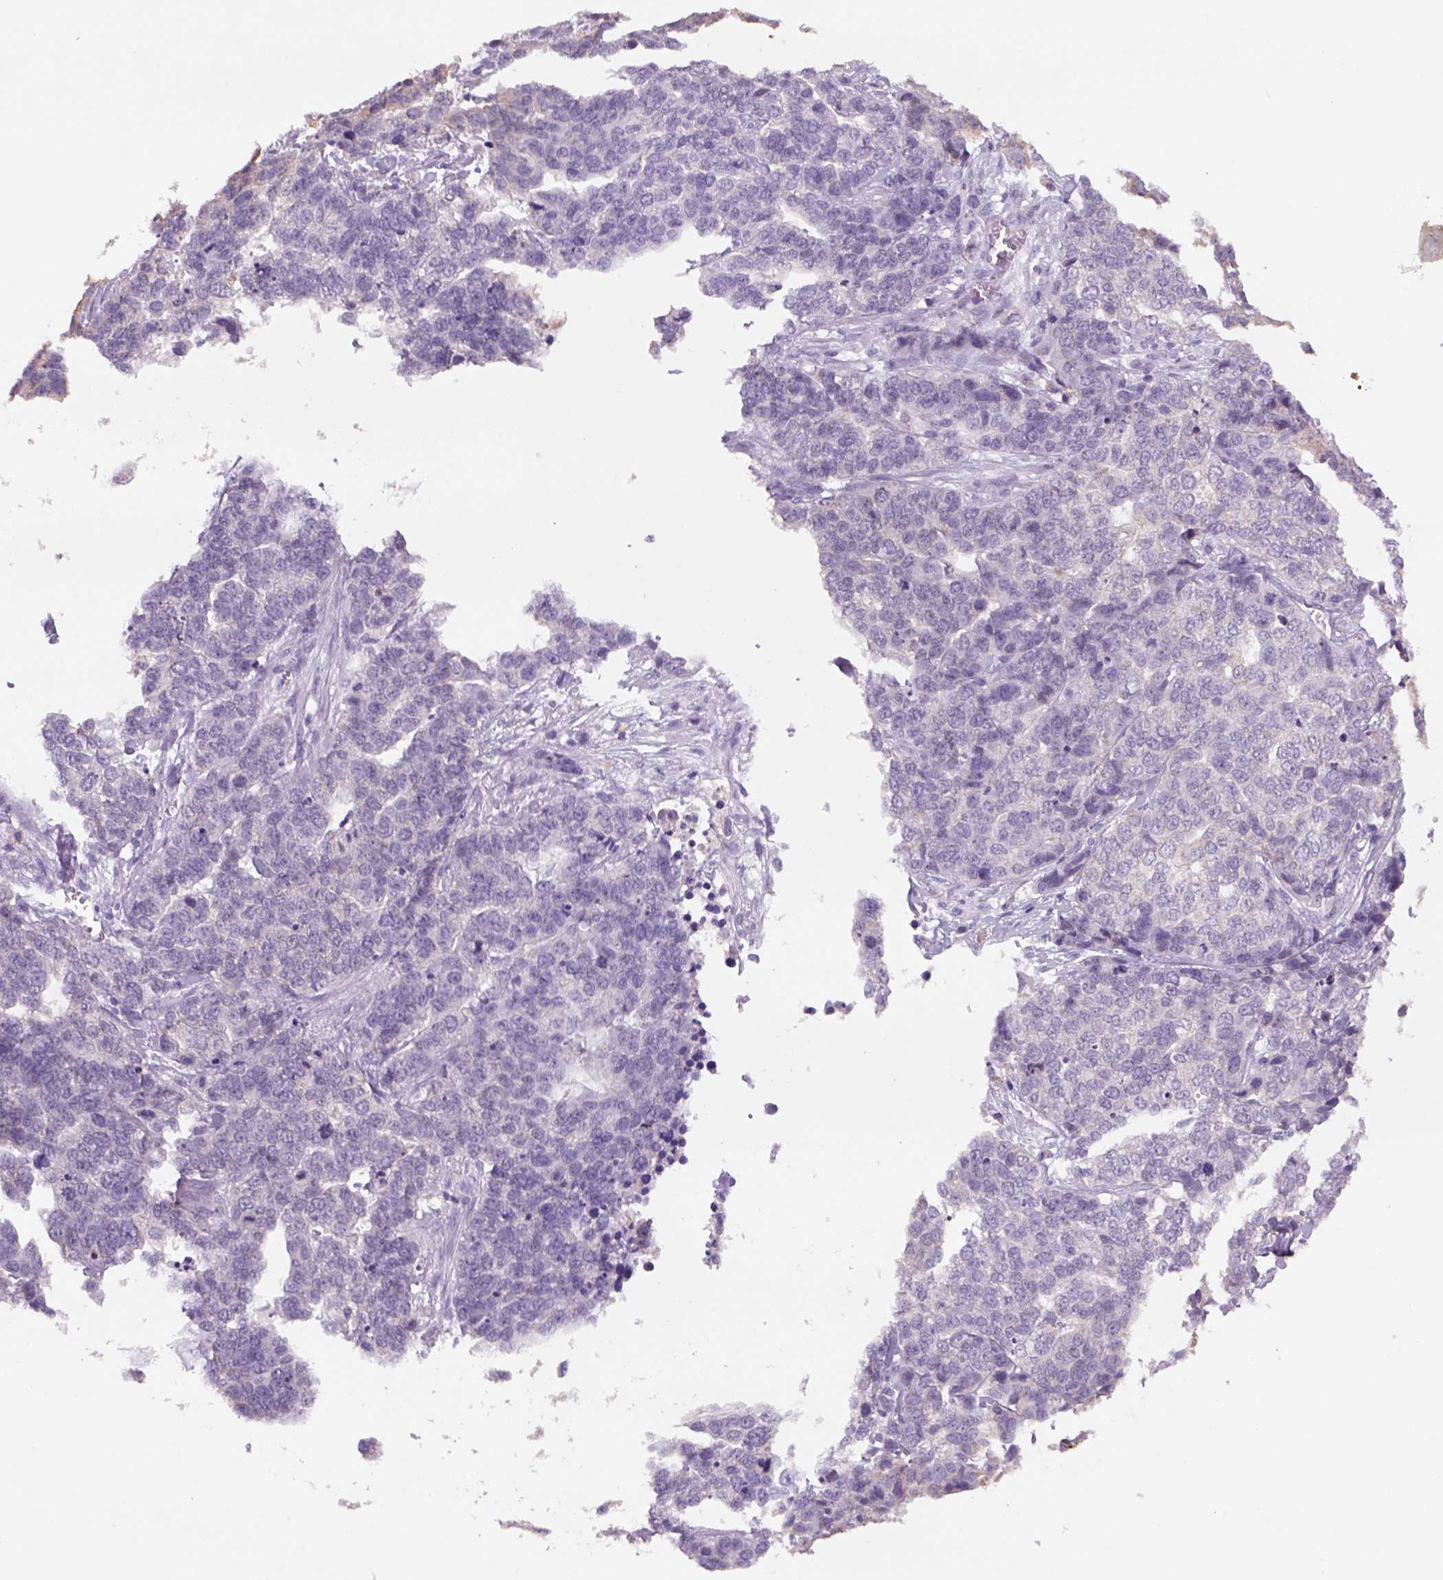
{"staining": {"intensity": "weak", "quantity": "<25%", "location": "cytoplasmic/membranous"}, "tissue": "ovarian cancer", "cell_type": "Tumor cells", "image_type": "cancer", "snomed": [{"axis": "morphology", "description": "Carcinoma, endometroid"}, {"axis": "topography", "description": "Ovary"}], "caption": "Human ovarian cancer (endometroid carcinoma) stained for a protein using immunohistochemistry exhibits no expression in tumor cells.", "gene": "NAALAD2", "patient": {"sex": "female", "age": 65}}